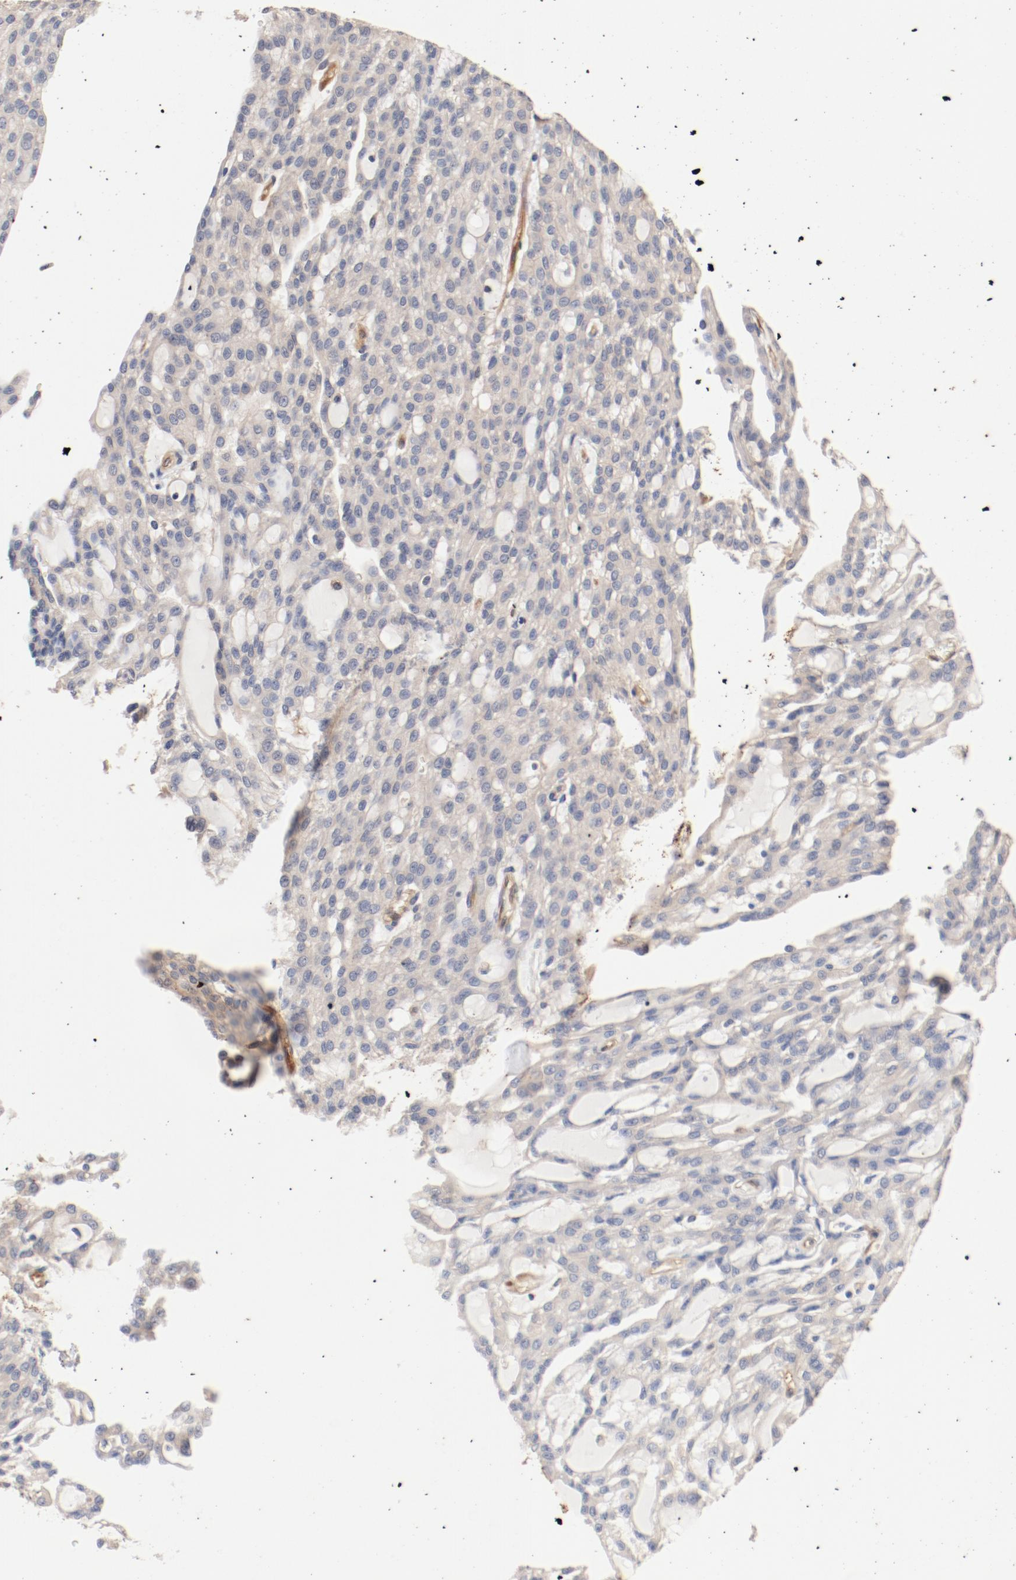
{"staining": {"intensity": "weak", "quantity": ">75%", "location": "cytoplasmic/membranous"}, "tissue": "renal cancer", "cell_type": "Tumor cells", "image_type": "cancer", "snomed": [{"axis": "morphology", "description": "Adenocarcinoma, NOS"}, {"axis": "topography", "description": "Kidney"}], "caption": "Human renal cancer (adenocarcinoma) stained for a protein (brown) reveals weak cytoplasmic/membranous positive staining in about >75% of tumor cells.", "gene": "UBE2J1", "patient": {"sex": "male", "age": 63}}